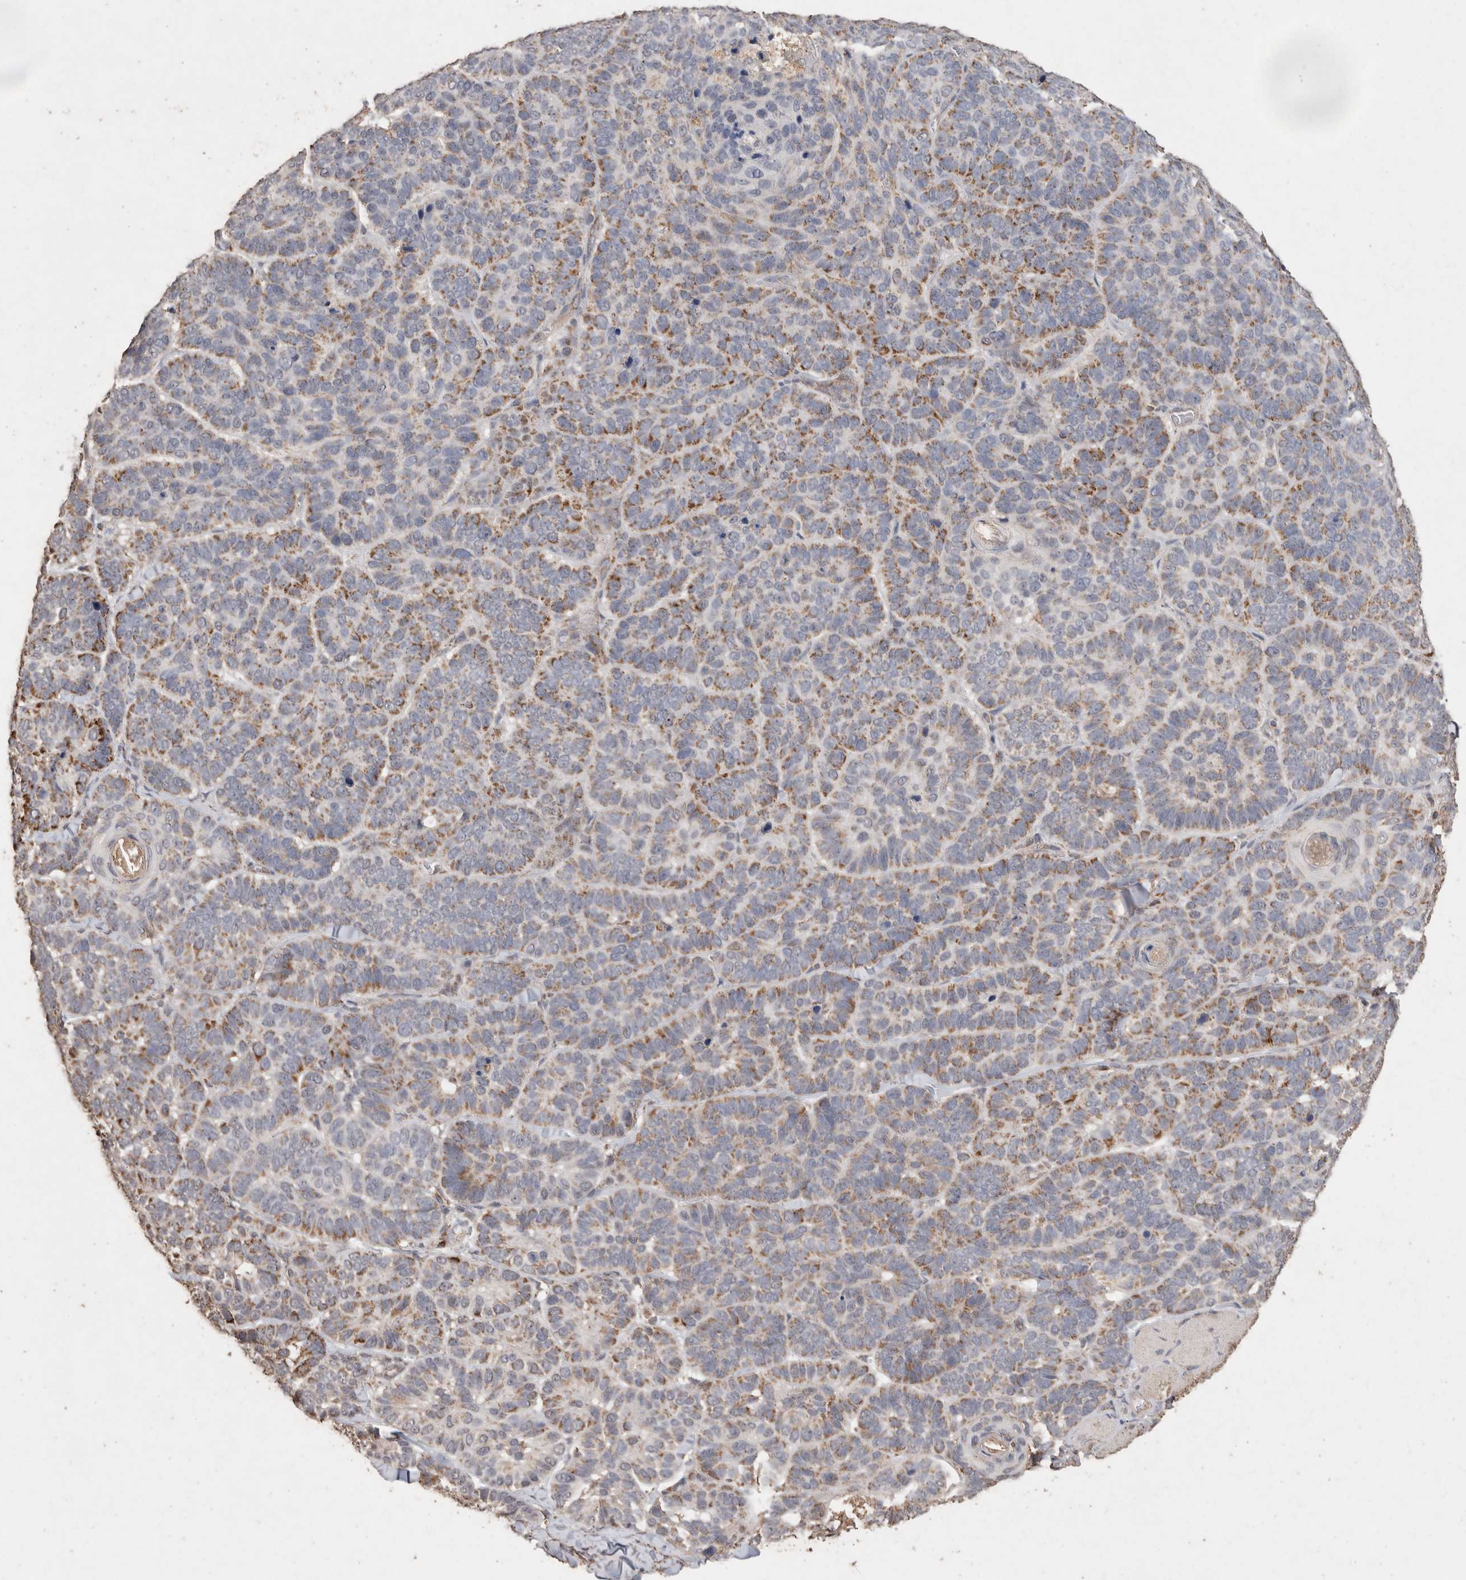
{"staining": {"intensity": "moderate", "quantity": ">75%", "location": "cytoplasmic/membranous"}, "tissue": "skin cancer", "cell_type": "Tumor cells", "image_type": "cancer", "snomed": [{"axis": "morphology", "description": "Basal cell carcinoma"}, {"axis": "topography", "description": "Skin"}], "caption": "Protein expression analysis of human skin cancer (basal cell carcinoma) reveals moderate cytoplasmic/membranous staining in approximately >75% of tumor cells. The staining was performed using DAB to visualize the protein expression in brown, while the nuclei were stained in blue with hematoxylin (Magnification: 20x).", "gene": "ACADM", "patient": {"sex": "male", "age": 62}}